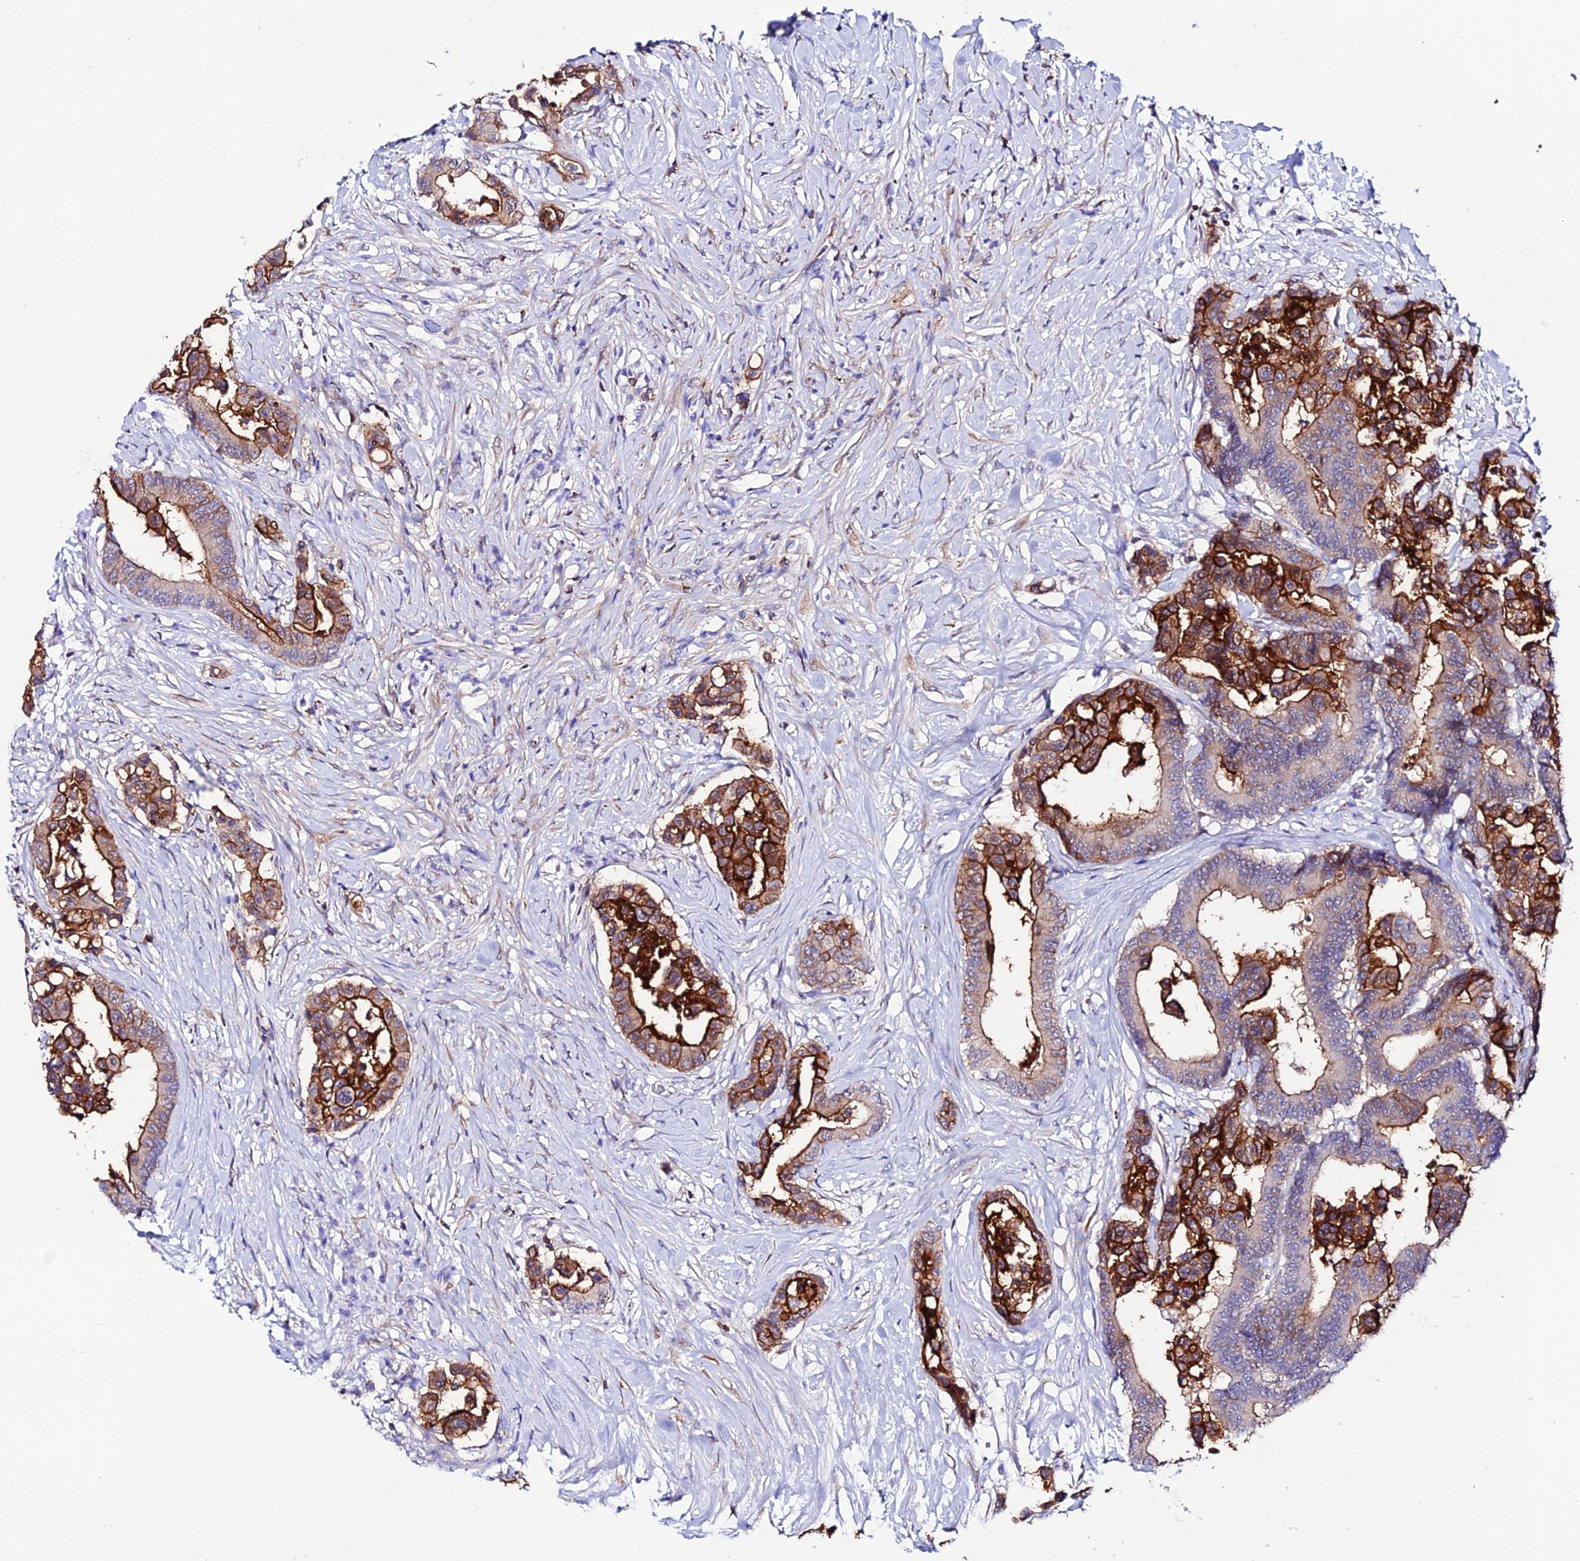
{"staining": {"intensity": "strong", "quantity": "25%-75%", "location": "cytoplasmic/membranous"}, "tissue": "colorectal cancer", "cell_type": "Tumor cells", "image_type": "cancer", "snomed": [{"axis": "morphology", "description": "Normal tissue, NOS"}, {"axis": "morphology", "description": "Adenocarcinoma, NOS"}, {"axis": "topography", "description": "Colon"}], "caption": "The histopathology image displays a brown stain indicating the presence of a protein in the cytoplasmic/membranous of tumor cells in adenocarcinoma (colorectal).", "gene": "S100A16", "patient": {"sex": "male", "age": 82}}